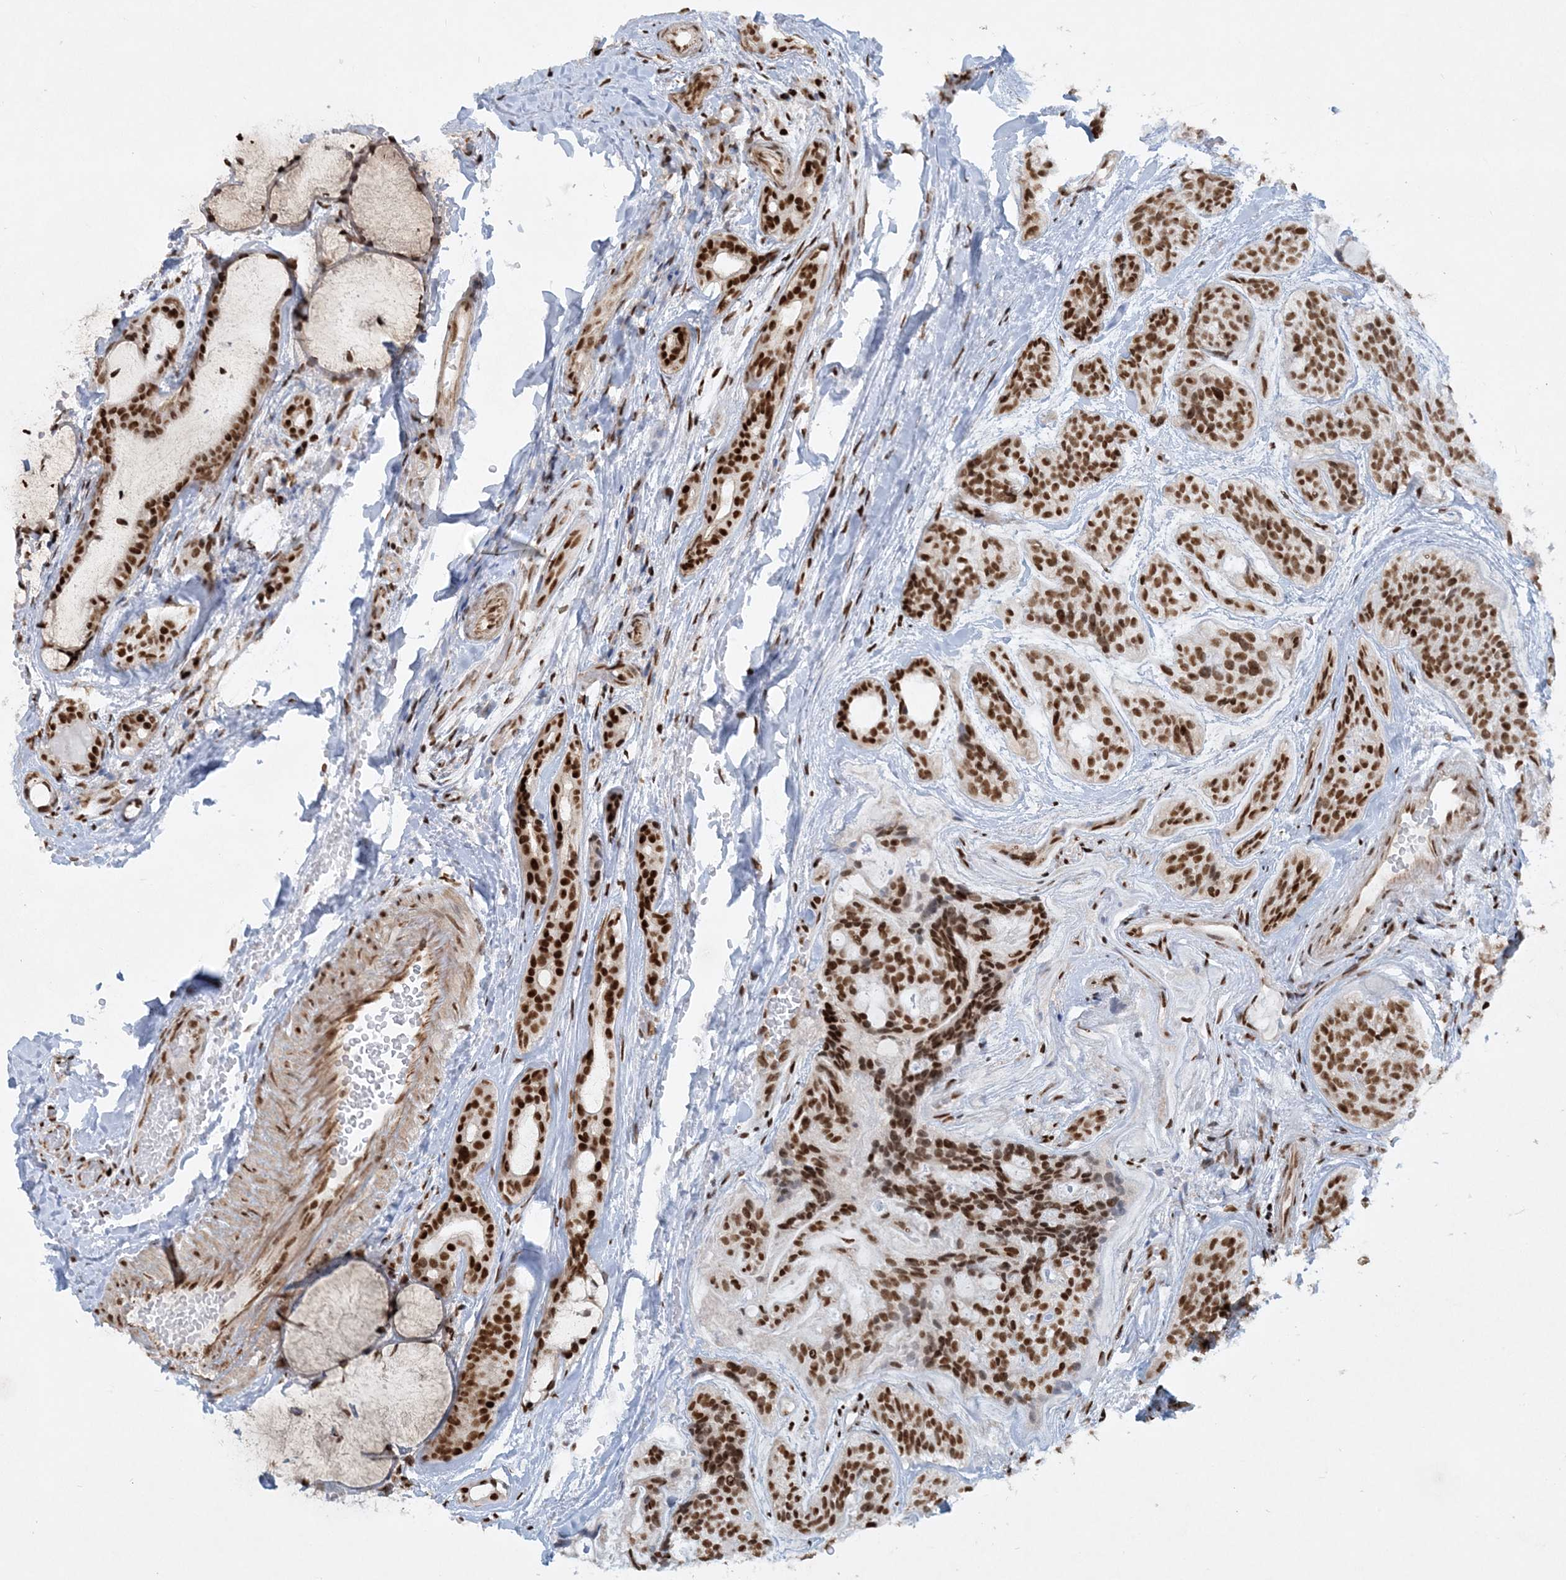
{"staining": {"intensity": "strong", "quantity": ">75%", "location": "nuclear"}, "tissue": "head and neck cancer", "cell_type": "Tumor cells", "image_type": "cancer", "snomed": [{"axis": "morphology", "description": "Adenocarcinoma, NOS"}, {"axis": "topography", "description": "Head-Neck"}], "caption": "High-power microscopy captured an IHC photomicrograph of head and neck cancer (adenocarcinoma), revealing strong nuclear positivity in about >75% of tumor cells.", "gene": "DELE1", "patient": {"sex": "male", "age": 66}}